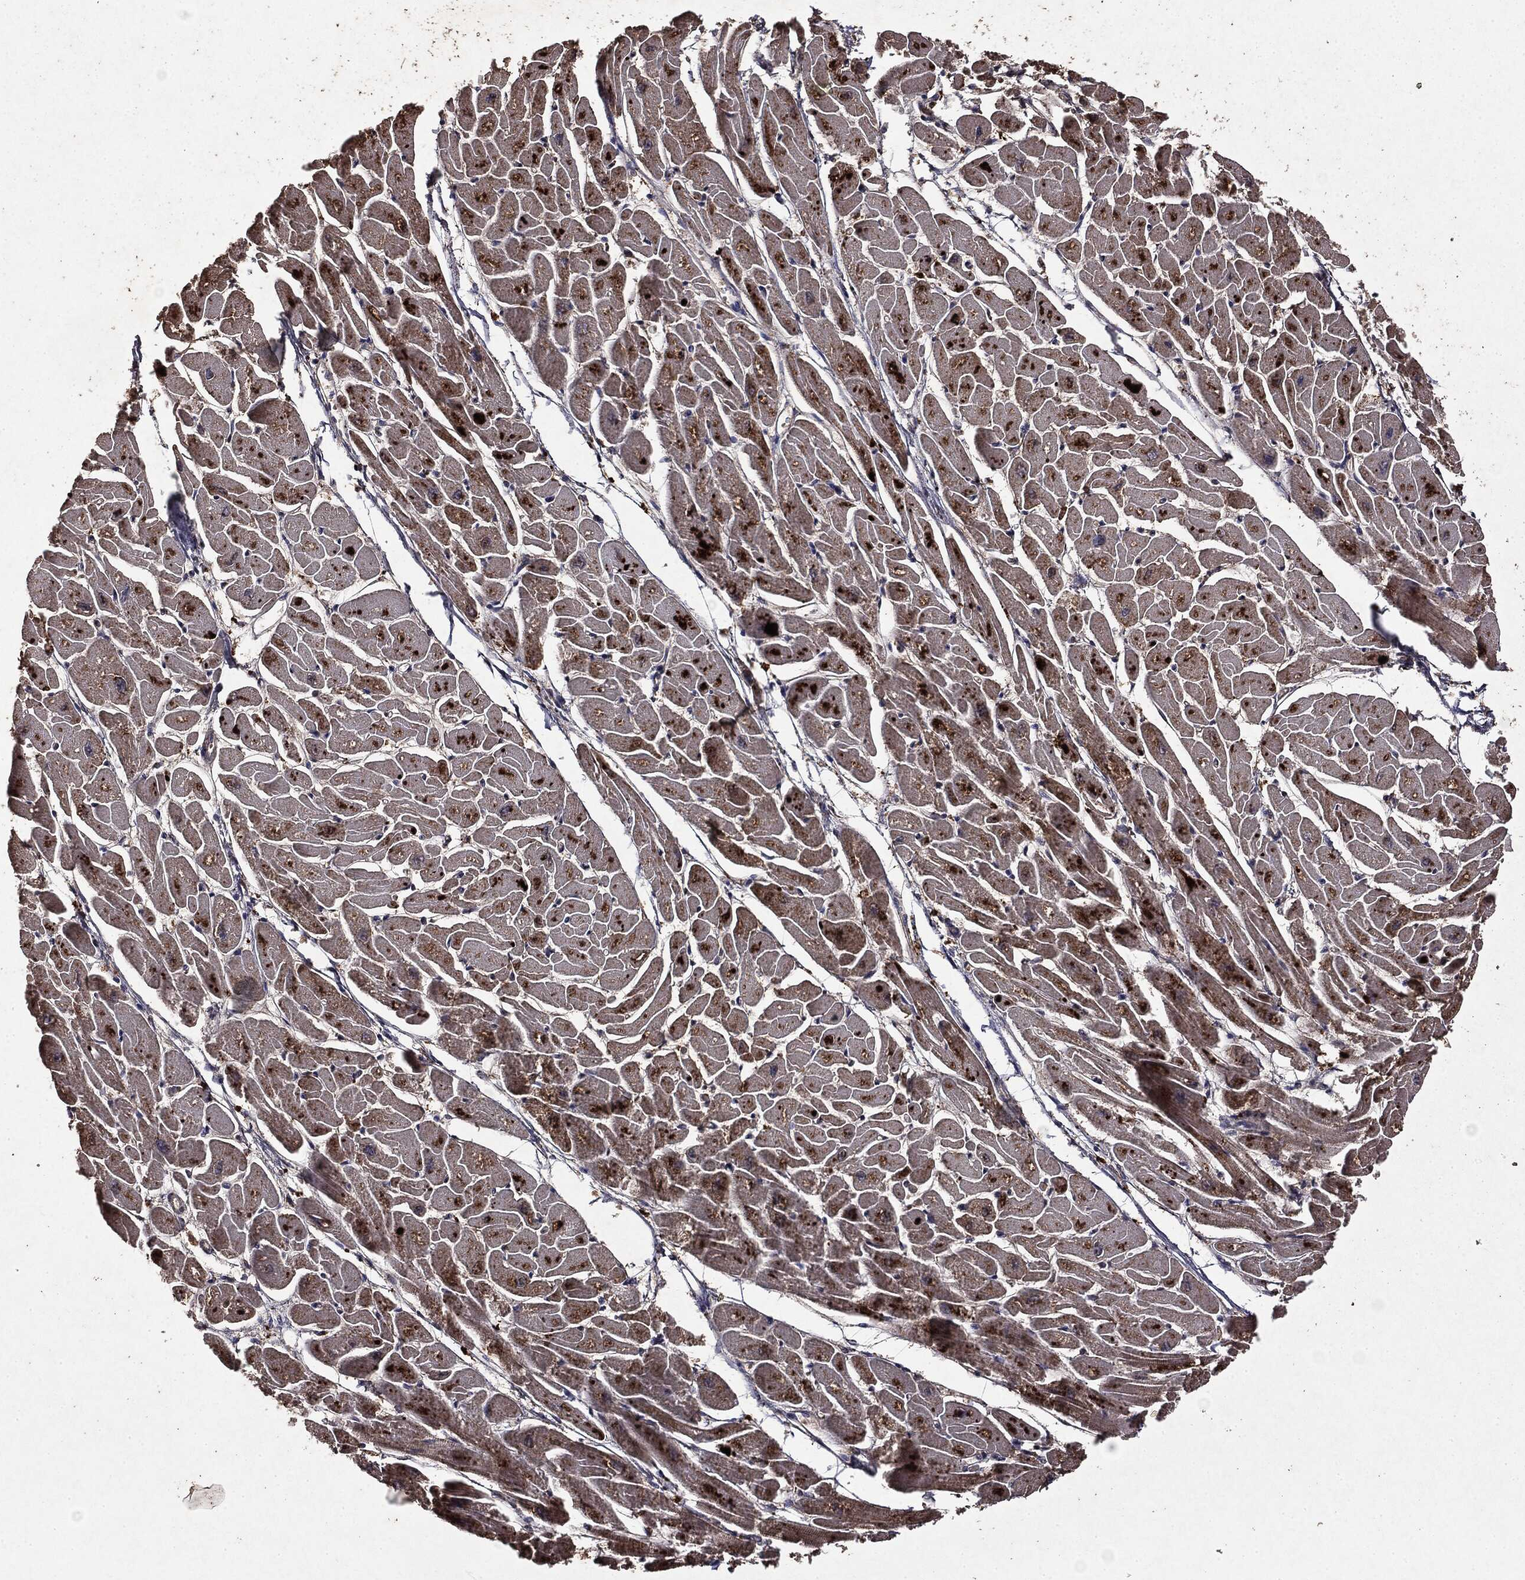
{"staining": {"intensity": "moderate", "quantity": "25%-75%", "location": "cytoplasmic/membranous"}, "tissue": "heart muscle", "cell_type": "Cardiomyocytes", "image_type": "normal", "snomed": [{"axis": "morphology", "description": "Normal tissue, NOS"}, {"axis": "topography", "description": "Heart"}], "caption": "Human heart muscle stained for a protein (brown) displays moderate cytoplasmic/membranous positive positivity in about 25%-75% of cardiomyocytes.", "gene": "MTOR", "patient": {"sex": "male", "age": 57}}